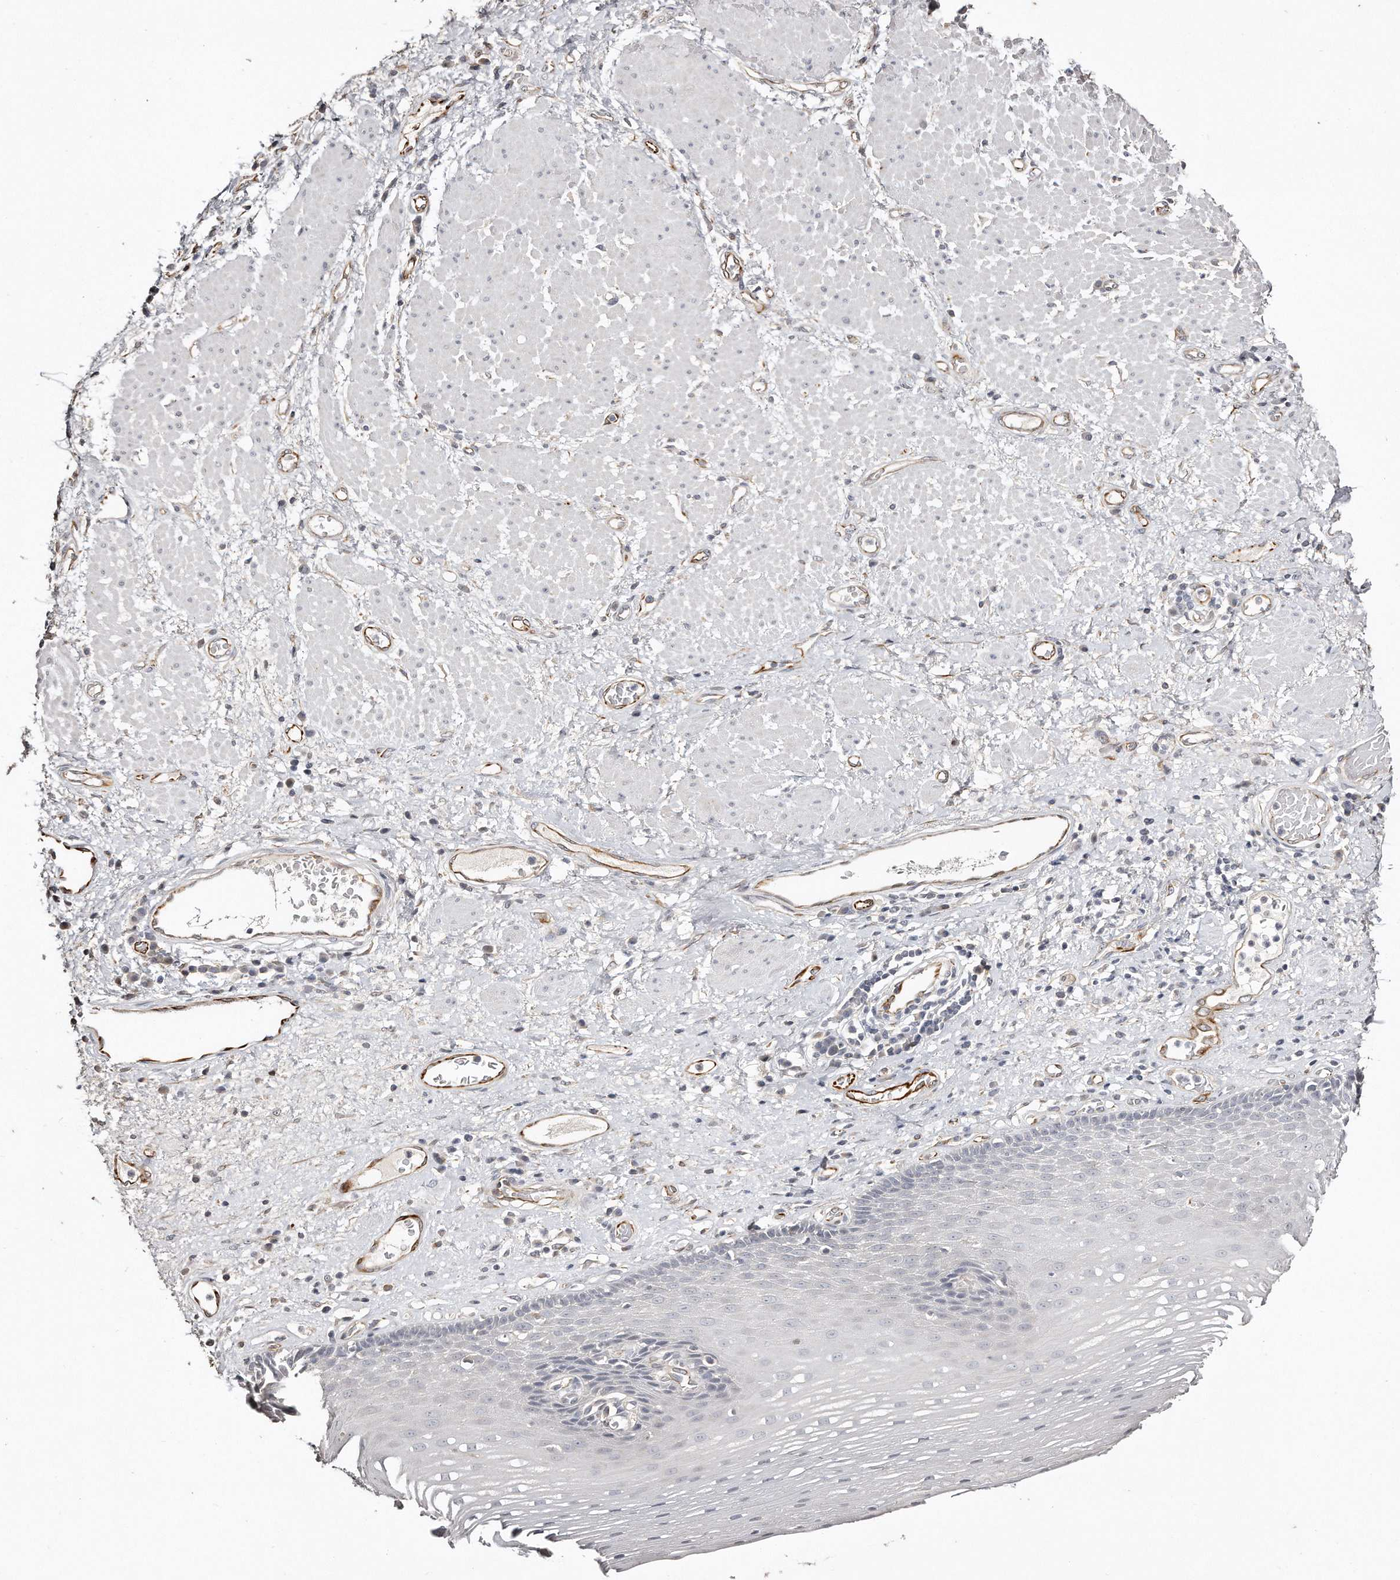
{"staining": {"intensity": "negative", "quantity": "none", "location": "none"}, "tissue": "esophagus", "cell_type": "Squamous epithelial cells", "image_type": "normal", "snomed": [{"axis": "morphology", "description": "Normal tissue, NOS"}, {"axis": "morphology", "description": "Adenocarcinoma, NOS"}, {"axis": "topography", "description": "Esophagus"}], "caption": "Immunohistochemistry histopathology image of benign esophagus stained for a protein (brown), which exhibits no positivity in squamous epithelial cells.", "gene": "ZYG11A", "patient": {"sex": "male", "age": 62}}